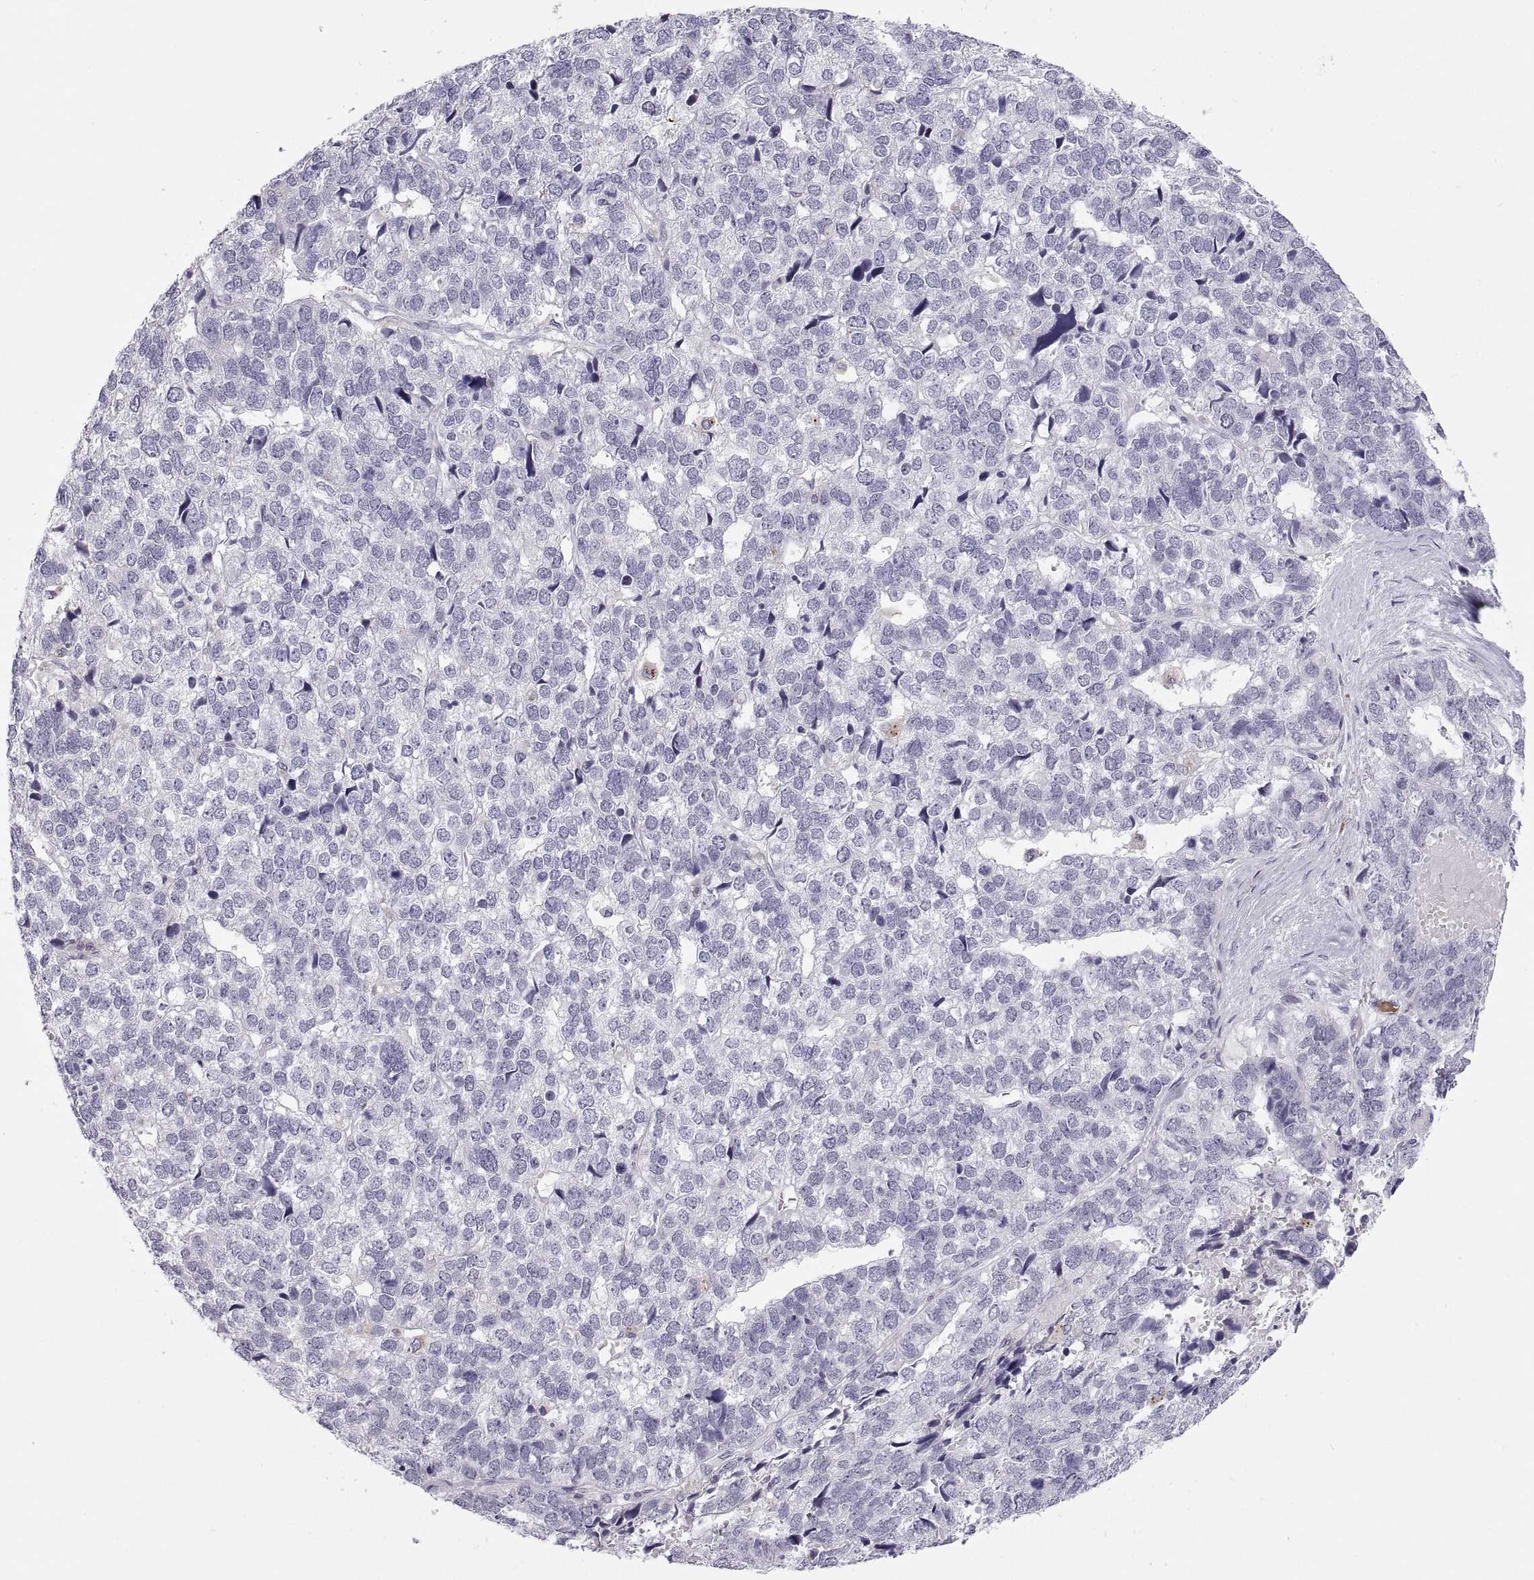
{"staining": {"intensity": "negative", "quantity": "none", "location": "none"}, "tissue": "stomach cancer", "cell_type": "Tumor cells", "image_type": "cancer", "snomed": [{"axis": "morphology", "description": "Adenocarcinoma, NOS"}, {"axis": "topography", "description": "Stomach"}], "caption": "The immunohistochemistry (IHC) photomicrograph has no significant expression in tumor cells of adenocarcinoma (stomach) tissue.", "gene": "RGS19", "patient": {"sex": "male", "age": 69}}